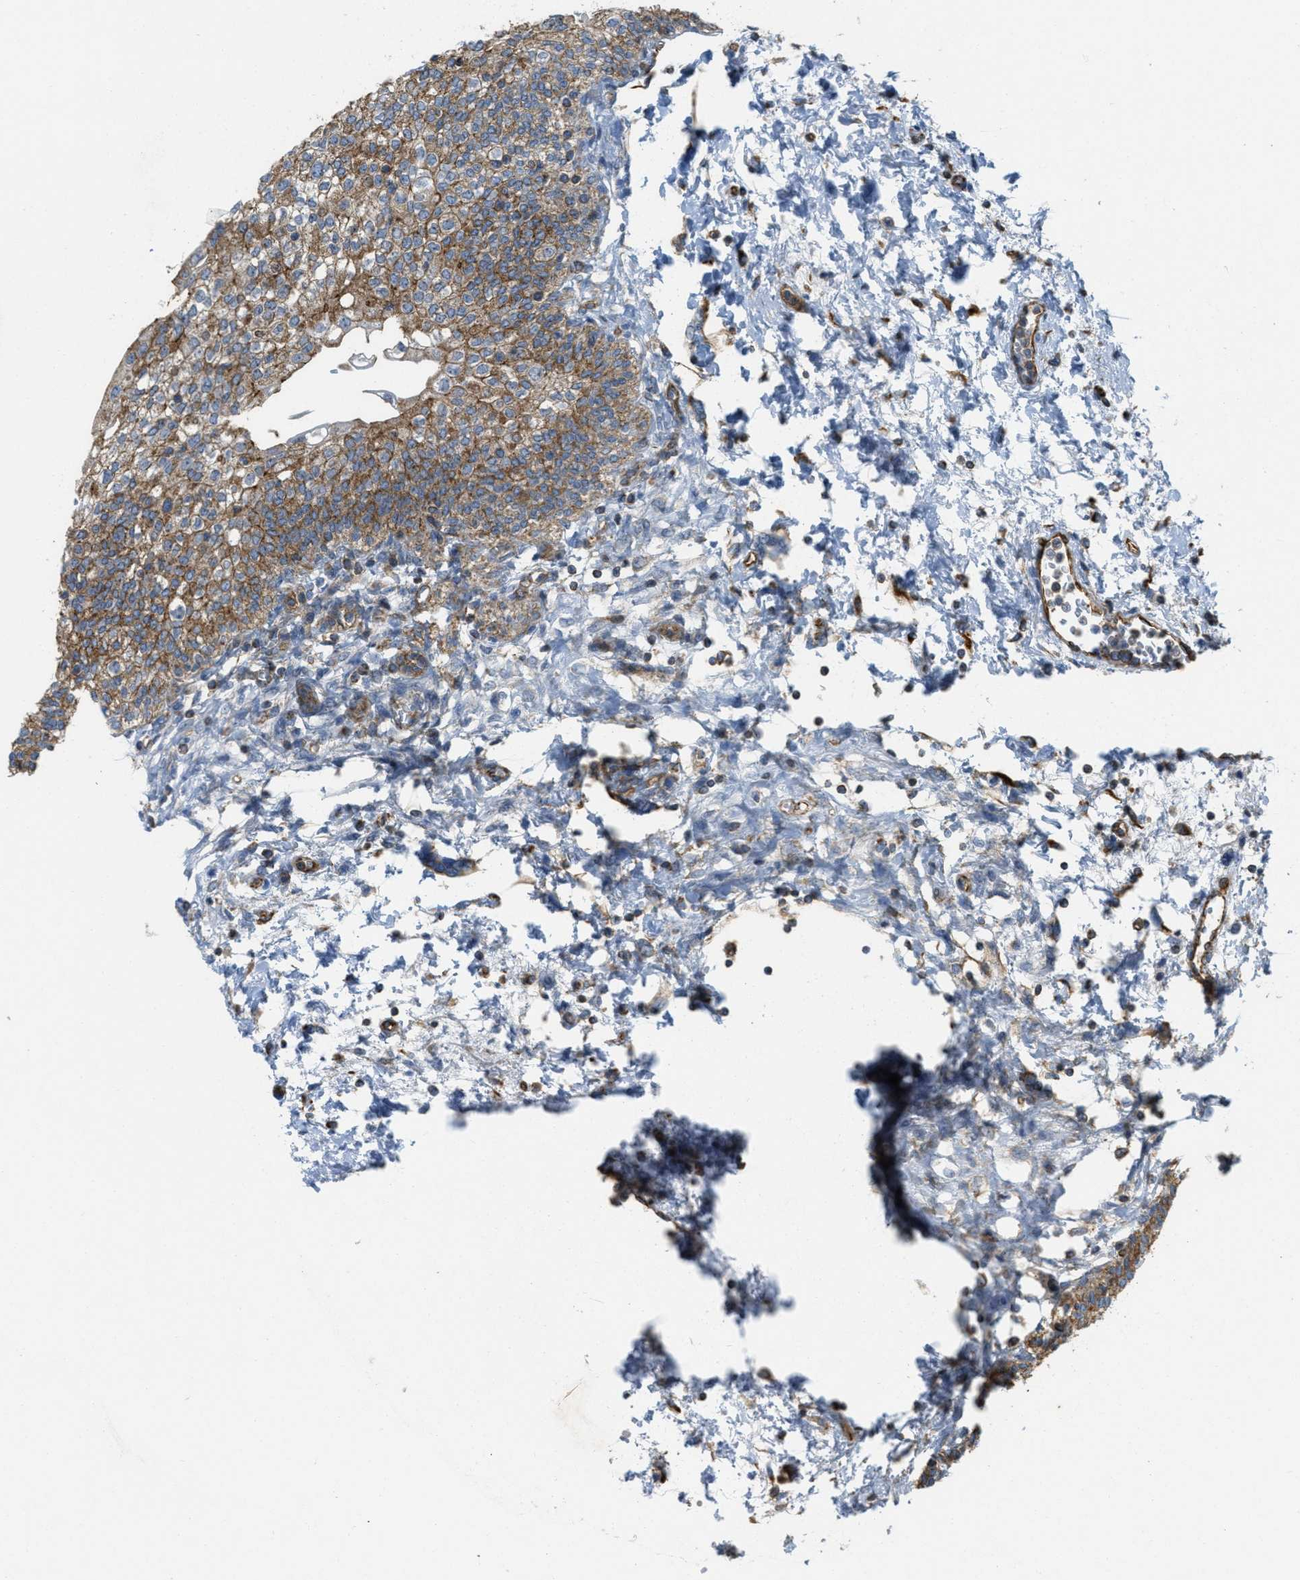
{"staining": {"intensity": "weak", "quantity": ">75%", "location": "cytoplasmic/membranous"}, "tissue": "urinary bladder", "cell_type": "Urothelial cells", "image_type": "normal", "snomed": [{"axis": "morphology", "description": "Normal tissue, NOS"}, {"axis": "topography", "description": "Urinary bladder"}], "caption": "Benign urinary bladder demonstrates weak cytoplasmic/membranous expression in approximately >75% of urothelial cells, visualized by immunohistochemistry.", "gene": "BTN3A1", "patient": {"sex": "male", "age": 55}}